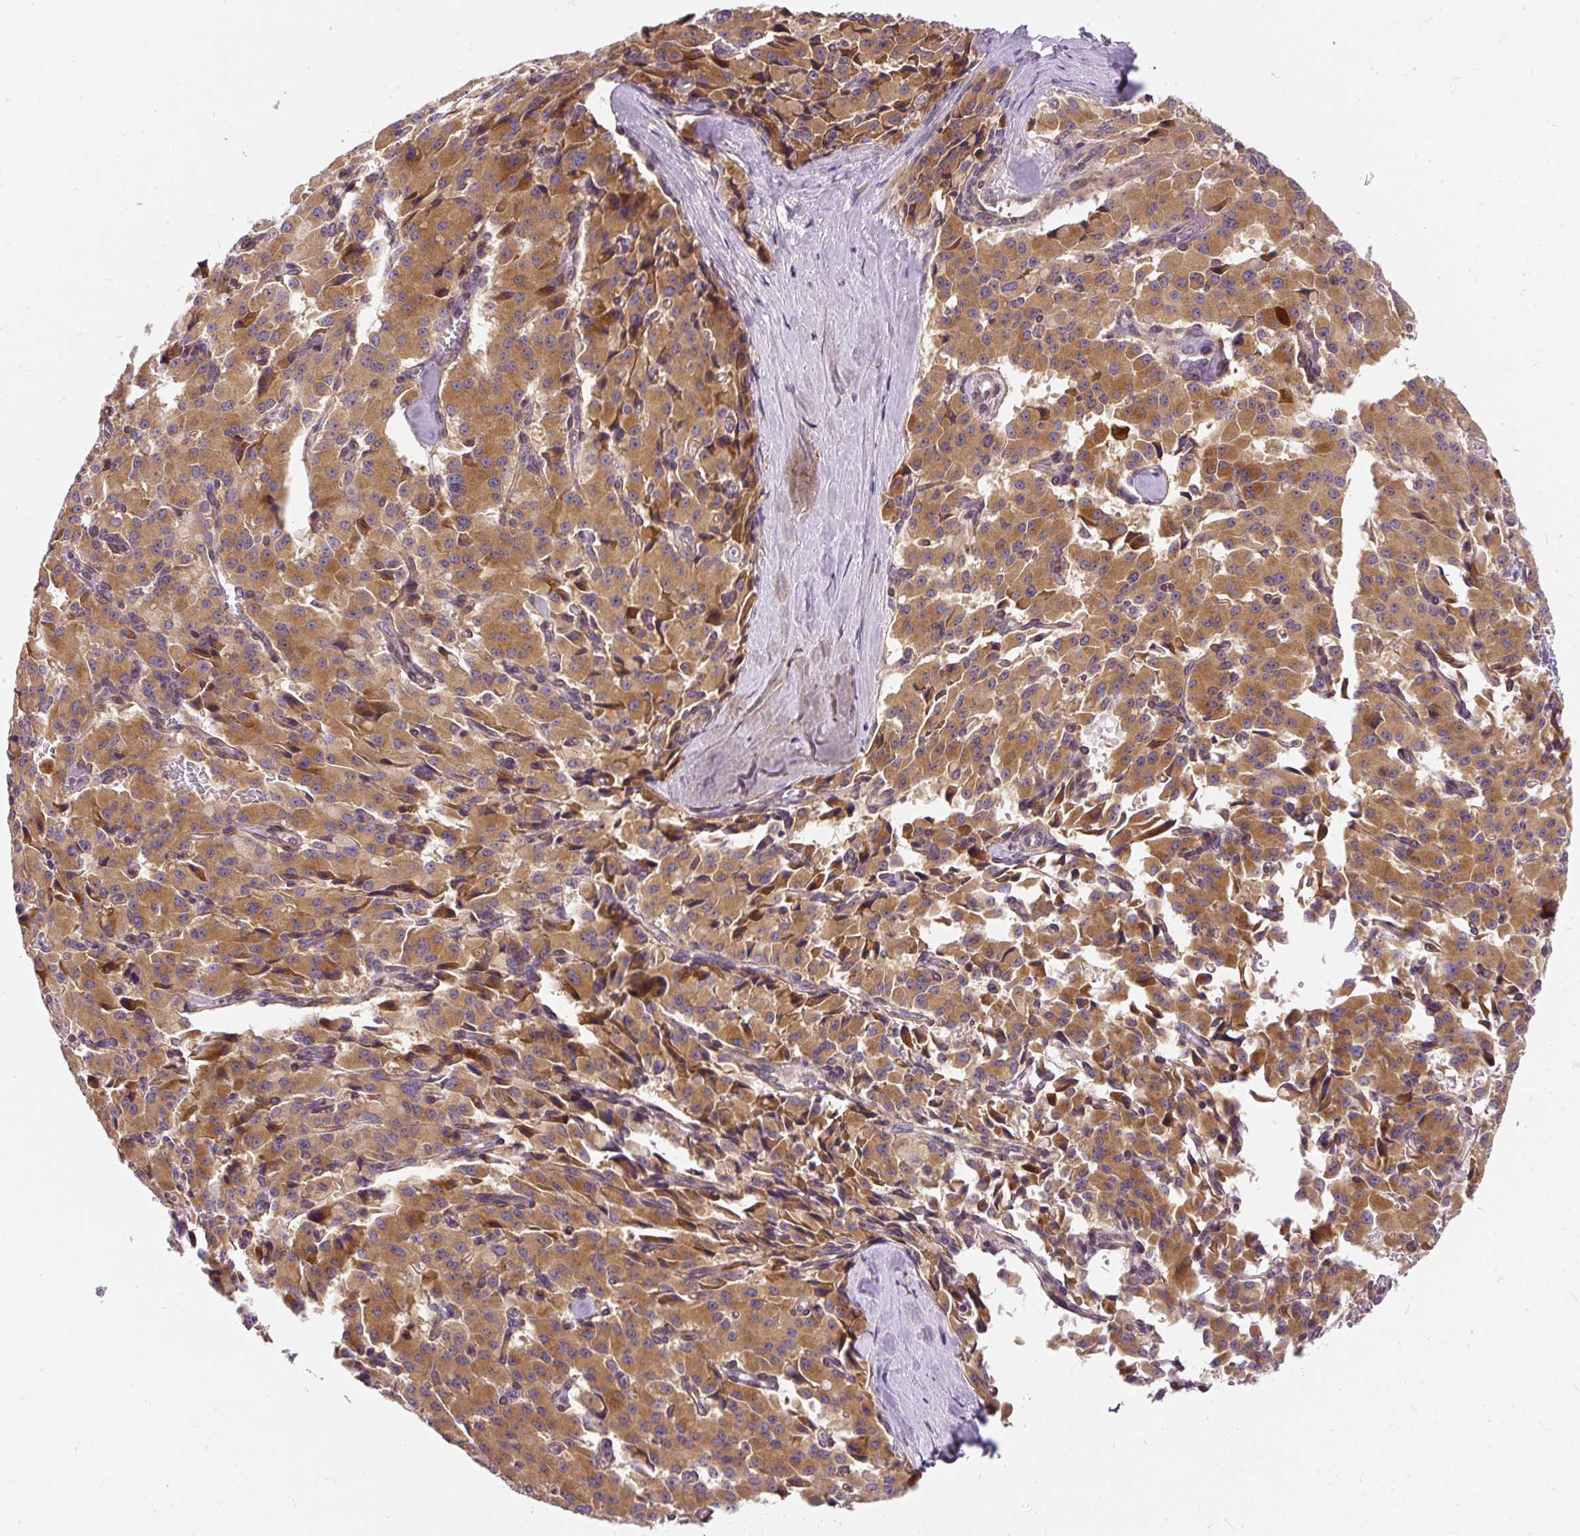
{"staining": {"intensity": "moderate", "quantity": ">75%", "location": "cytoplasmic/membranous"}, "tissue": "pancreatic cancer", "cell_type": "Tumor cells", "image_type": "cancer", "snomed": [{"axis": "morphology", "description": "Adenocarcinoma, NOS"}, {"axis": "topography", "description": "Pancreas"}], "caption": "Immunohistochemical staining of human pancreatic adenocarcinoma exhibits medium levels of moderate cytoplasmic/membranous positivity in about >75% of tumor cells. (DAB (3,3'-diaminobenzidine) IHC, brown staining for protein, blue staining for nuclei).", "gene": "CYP20A1", "patient": {"sex": "male", "age": 65}}